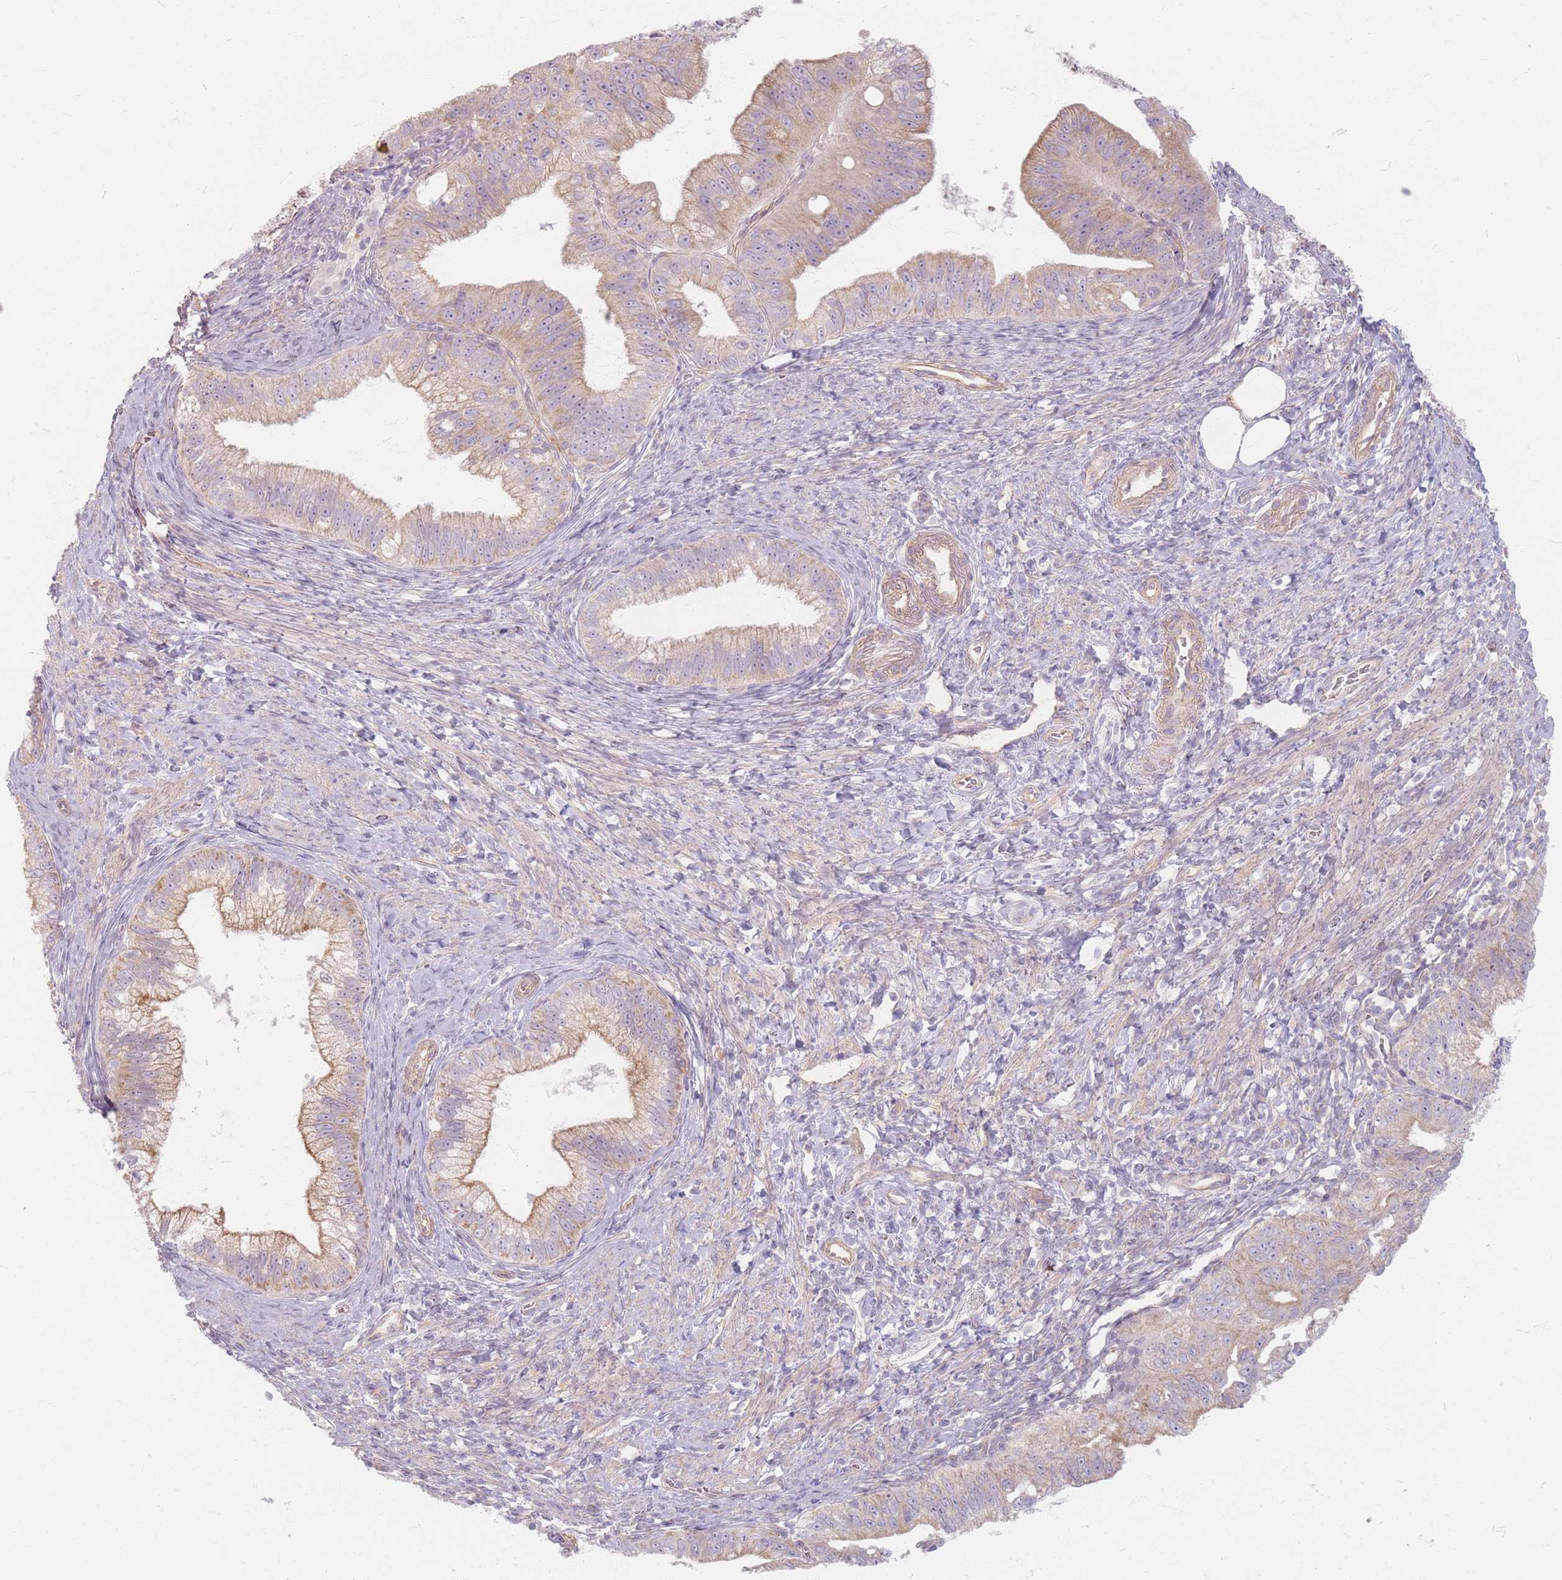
{"staining": {"intensity": "moderate", "quantity": "25%-75%", "location": "cytoplasmic/membranous"}, "tissue": "pancreatic cancer", "cell_type": "Tumor cells", "image_type": "cancer", "snomed": [{"axis": "morphology", "description": "Adenocarcinoma, NOS"}, {"axis": "topography", "description": "Pancreas"}], "caption": "A high-resolution histopathology image shows IHC staining of pancreatic adenocarcinoma, which shows moderate cytoplasmic/membranous positivity in approximately 25%-75% of tumor cells.", "gene": "CHCHD7", "patient": {"sex": "male", "age": 70}}